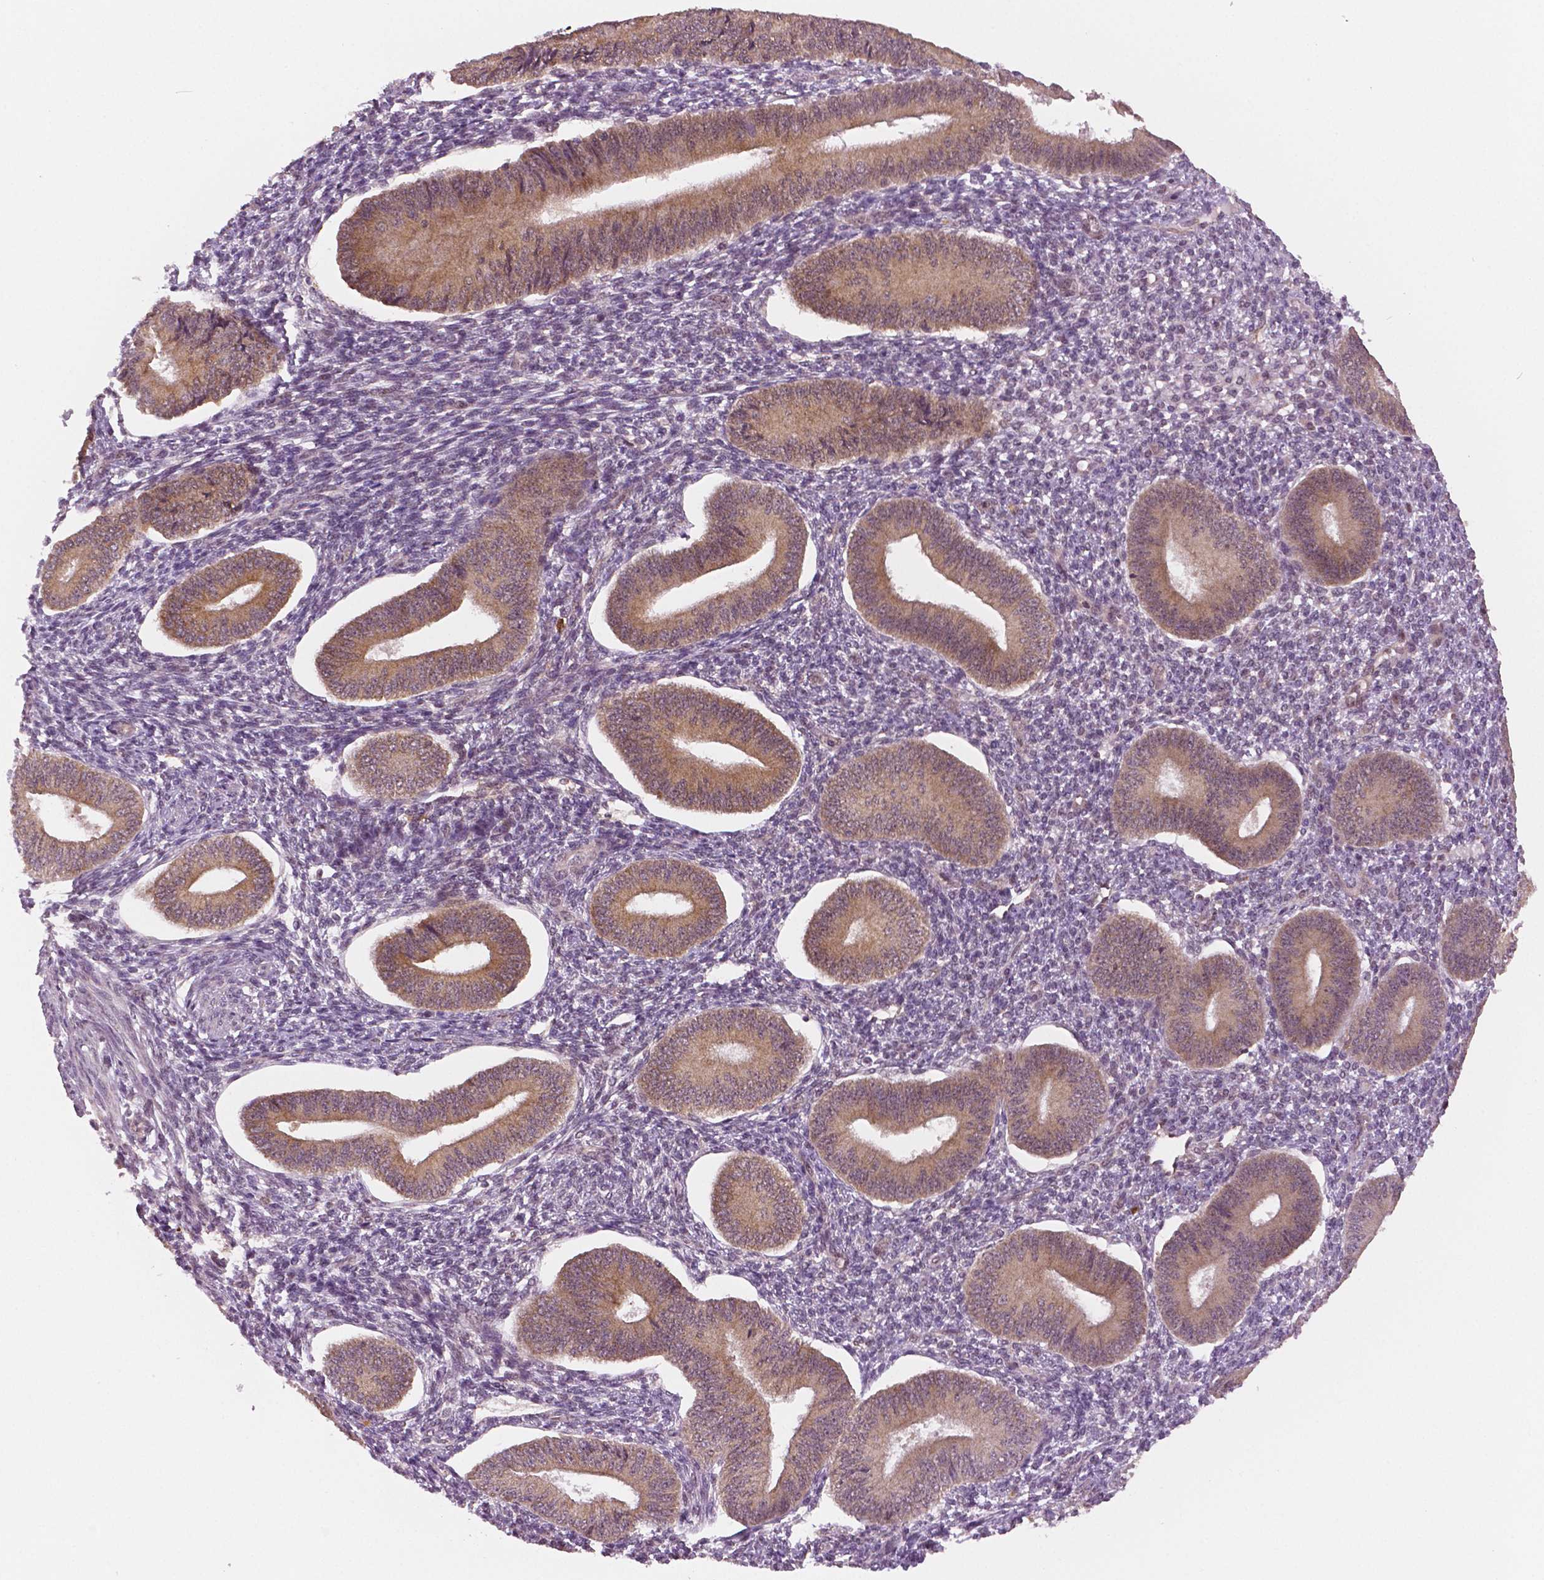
{"staining": {"intensity": "negative", "quantity": "none", "location": "none"}, "tissue": "endometrium", "cell_type": "Cells in endometrial stroma", "image_type": "normal", "snomed": [{"axis": "morphology", "description": "Normal tissue, NOS"}, {"axis": "topography", "description": "Endometrium"}], "caption": "A photomicrograph of endometrium stained for a protein exhibits no brown staining in cells in endometrial stroma.", "gene": "STAT3", "patient": {"sex": "female", "age": 42}}